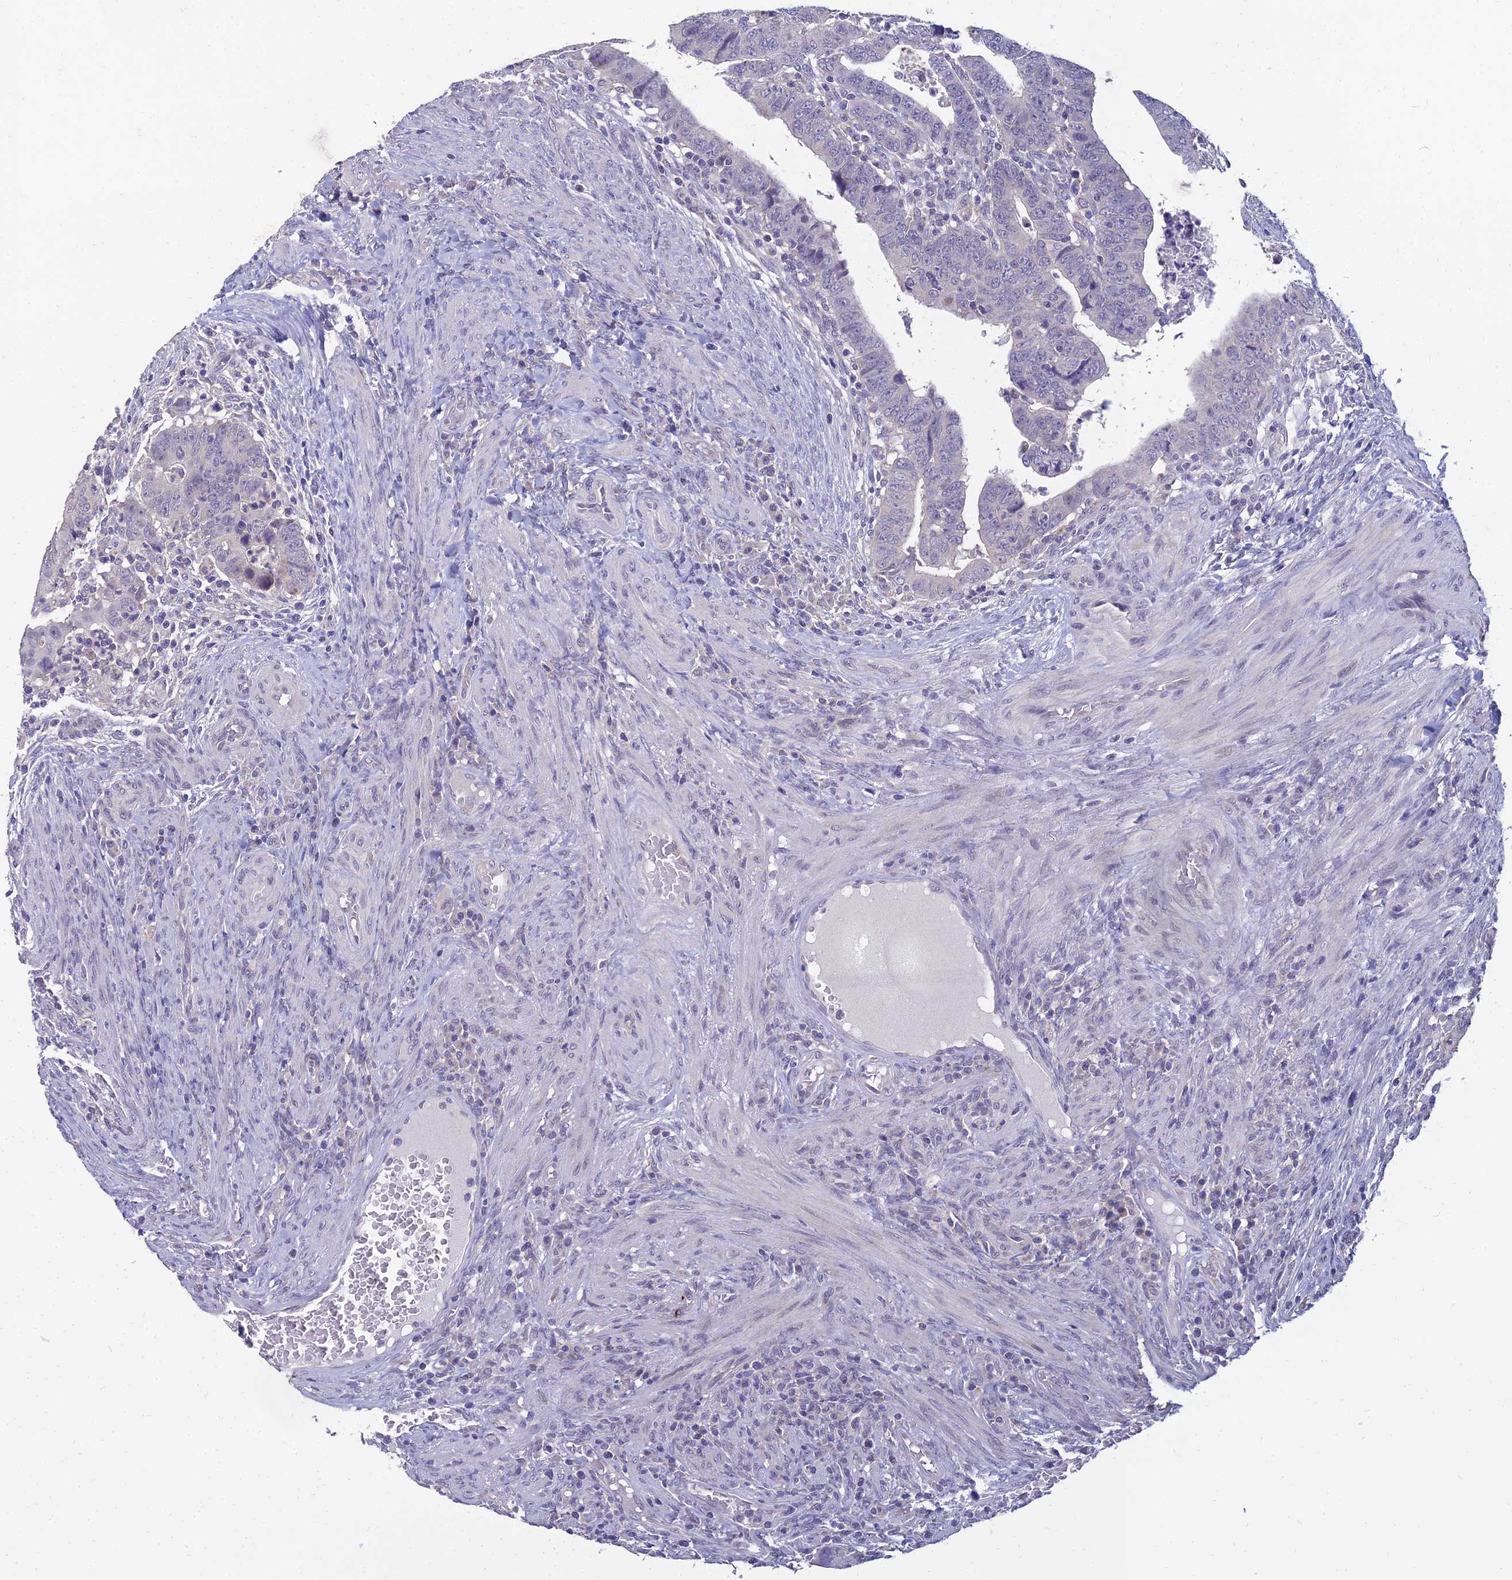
{"staining": {"intensity": "negative", "quantity": "none", "location": "none"}, "tissue": "colorectal cancer", "cell_type": "Tumor cells", "image_type": "cancer", "snomed": [{"axis": "morphology", "description": "Normal tissue, NOS"}, {"axis": "morphology", "description": "Adenocarcinoma, NOS"}, {"axis": "topography", "description": "Rectum"}], "caption": "Human colorectal cancer (adenocarcinoma) stained for a protein using IHC demonstrates no positivity in tumor cells.", "gene": "NPY", "patient": {"sex": "female", "age": 65}}